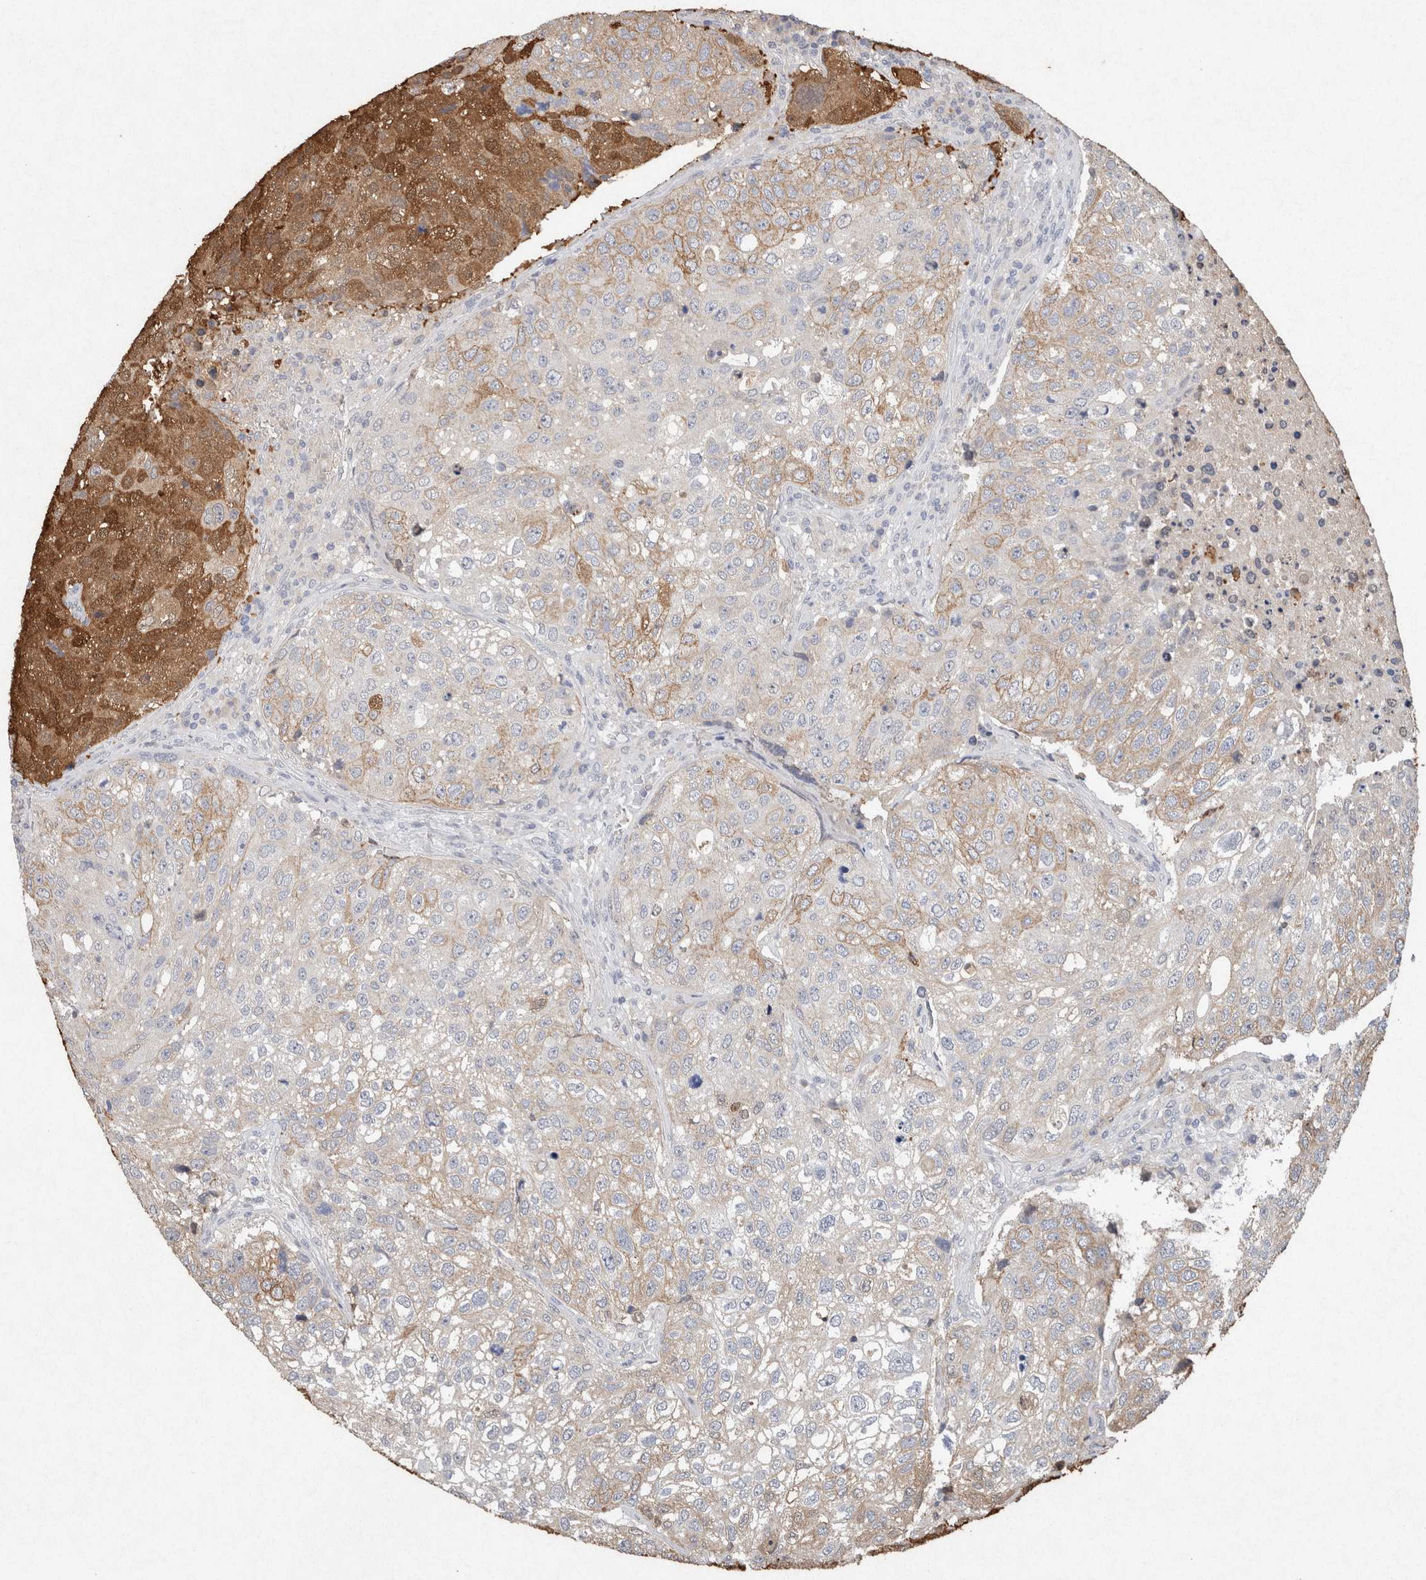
{"staining": {"intensity": "moderate", "quantity": "25%-75%", "location": "cytoplasmic/membranous"}, "tissue": "urothelial cancer", "cell_type": "Tumor cells", "image_type": "cancer", "snomed": [{"axis": "morphology", "description": "Urothelial carcinoma, High grade"}, {"axis": "topography", "description": "Lymph node"}, {"axis": "topography", "description": "Urinary bladder"}], "caption": "This photomicrograph displays IHC staining of high-grade urothelial carcinoma, with medium moderate cytoplasmic/membranous staining in approximately 25%-75% of tumor cells.", "gene": "FABP7", "patient": {"sex": "male", "age": 51}}